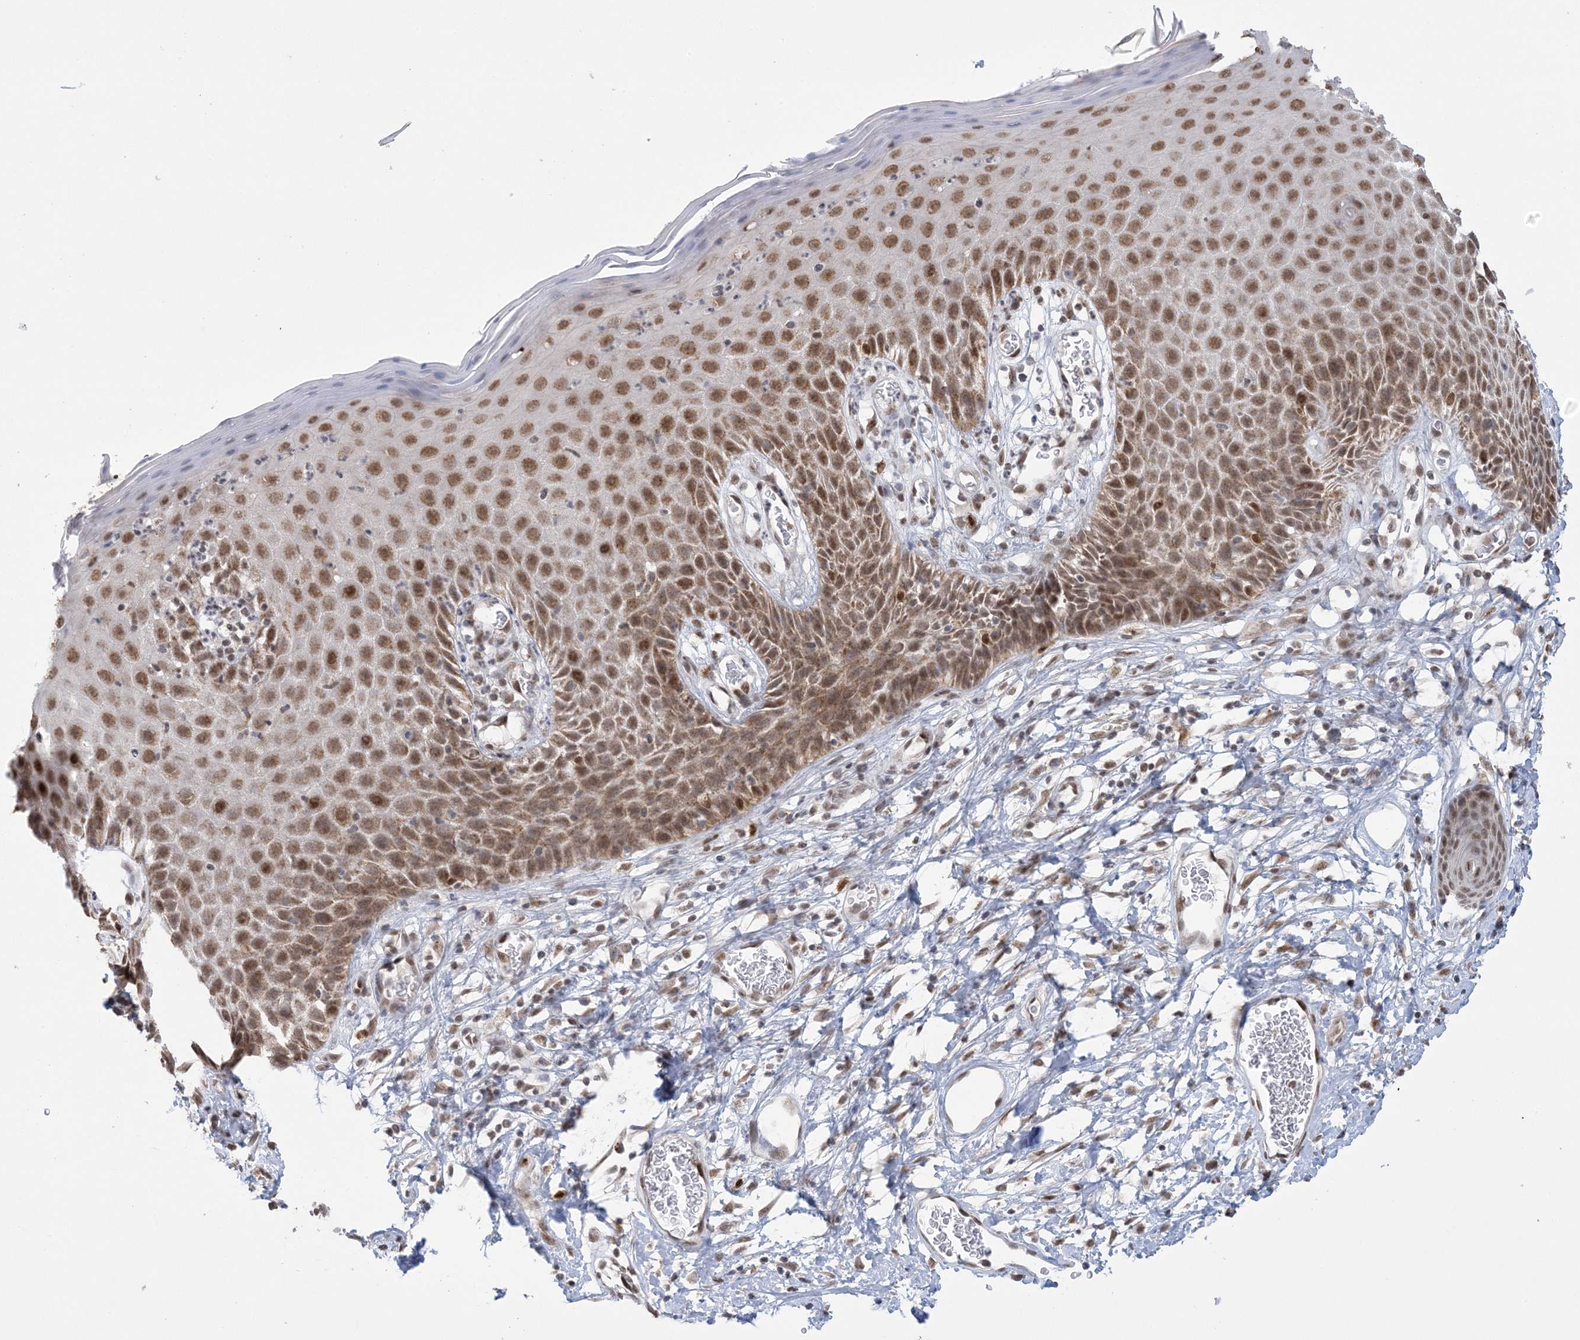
{"staining": {"intensity": "moderate", "quantity": ">75%", "location": "cytoplasmic/membranous,nuclear"}, "tissue": "skin", "cell_type": "Epidermal cells", "image_type": "normal", "snomed": [{"axis": "morphology", "description": "Normal tissue, NOS"}, {"axis": "topography", "description": "Vulva"}], "caption": "Skin stained with immunohistochemistry (IHC) displays moderate cytoplasmic/membranous,nuclear staining in about >75% of epidermal cells. (IHC, brightfield microscopy, high magnification).", "gene": "TRMT10C", "patient": {"sex": "female", "age": 68}}